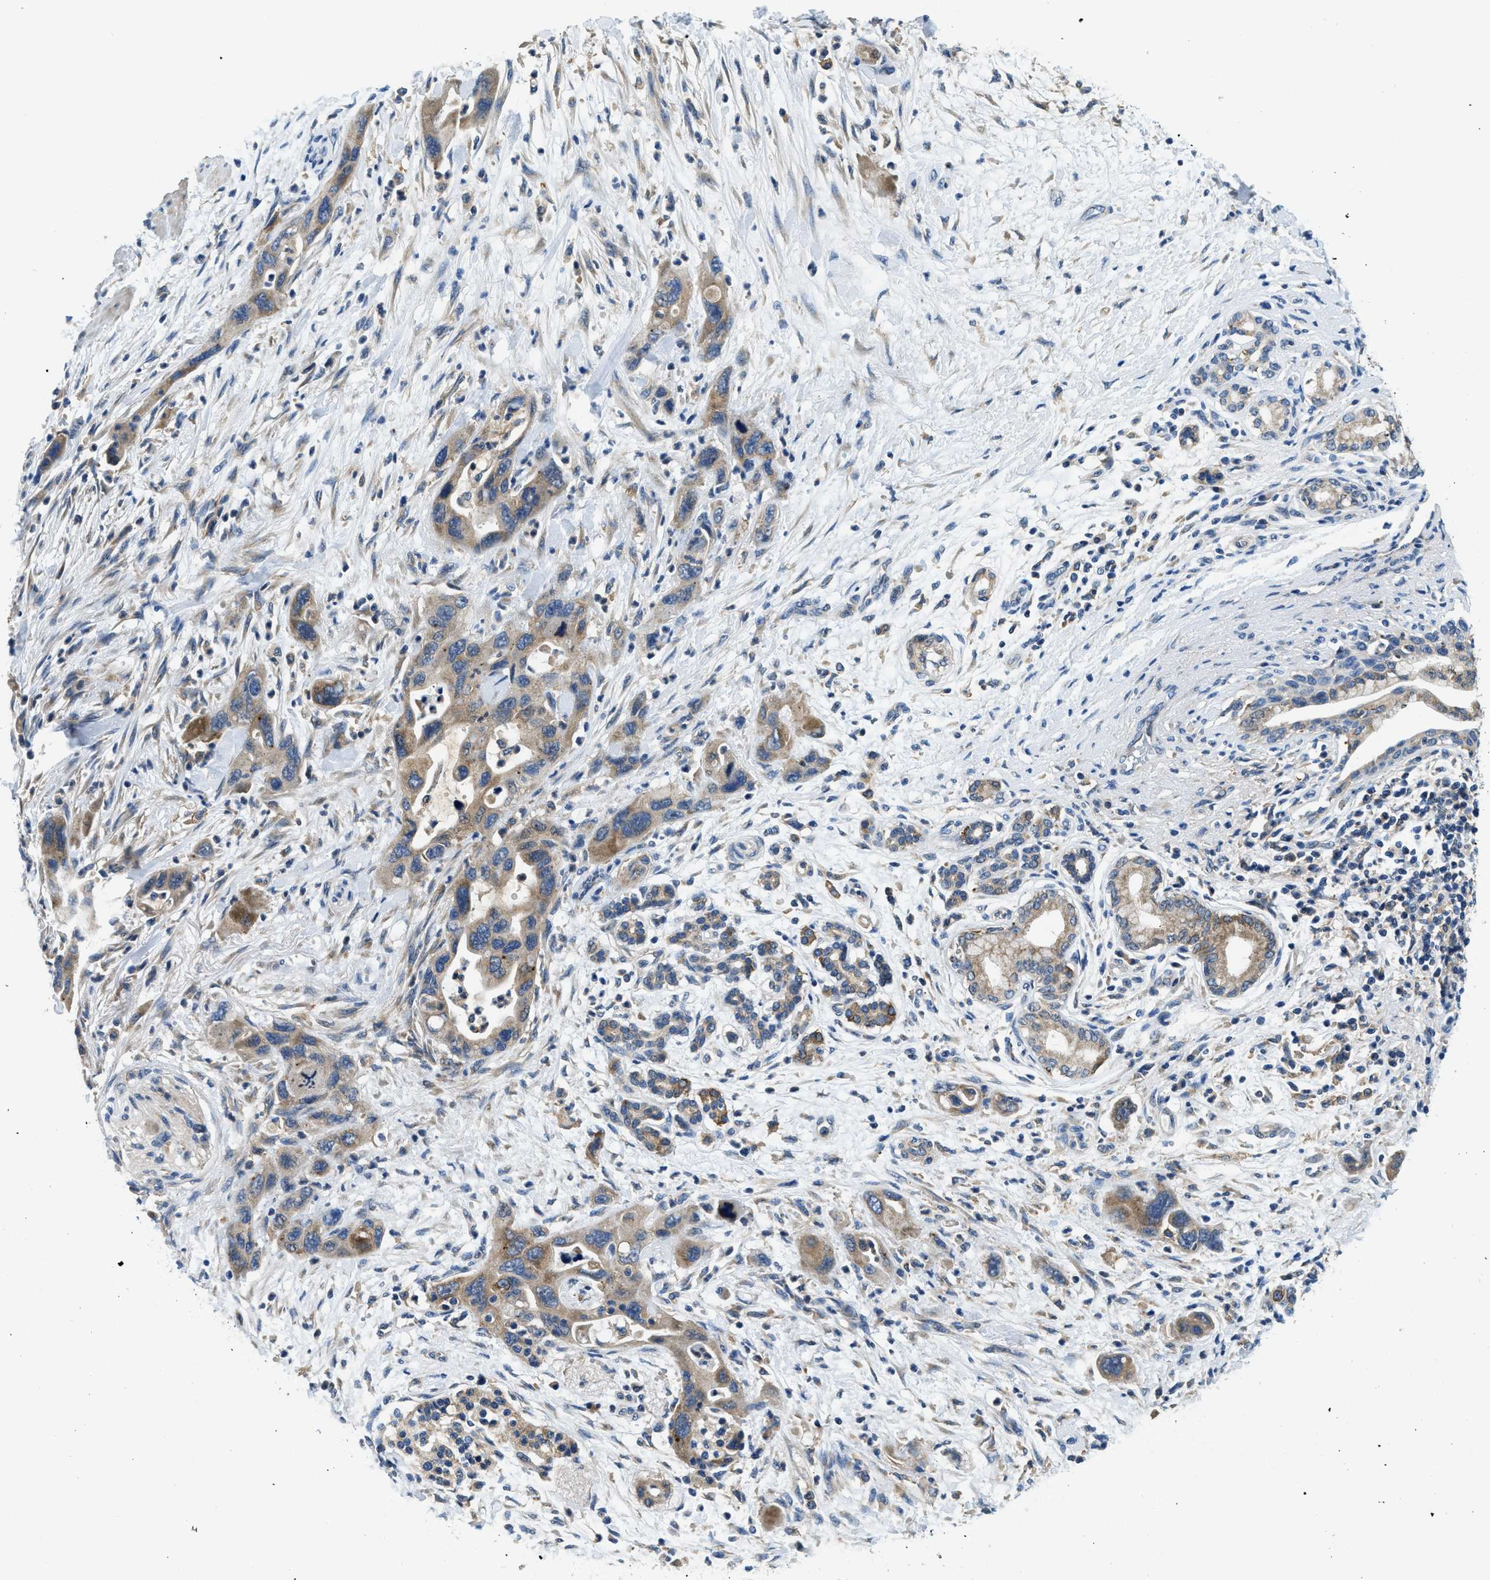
{"staining": {"intensity": "moderate", "quantity": ">75%", "location": "cytoplasmic/membranous"}, "tissue": "pancreatic cancer", "cell_type": "Tumor cells", "image_type": "cancer", "snomed": [{"axis": "morphology", "description": "Normal tissue, NOS"}, {"axis": "morphology", "description": "Adenocarcinoma, NOS"}, {"axis": "topography", "description": "Pancreas"}], "caption": "Protein expression analysis of adenocarcinoma (pancreatic) demonstrates moderate cytoplasmic/membranous expression in approximately >75% of tumor cells. The protein of interest is shown in brown color, while the nuclei are stained blue.", "gene": "LPIN2", "patient": {"sex": "female", "age": 71}}